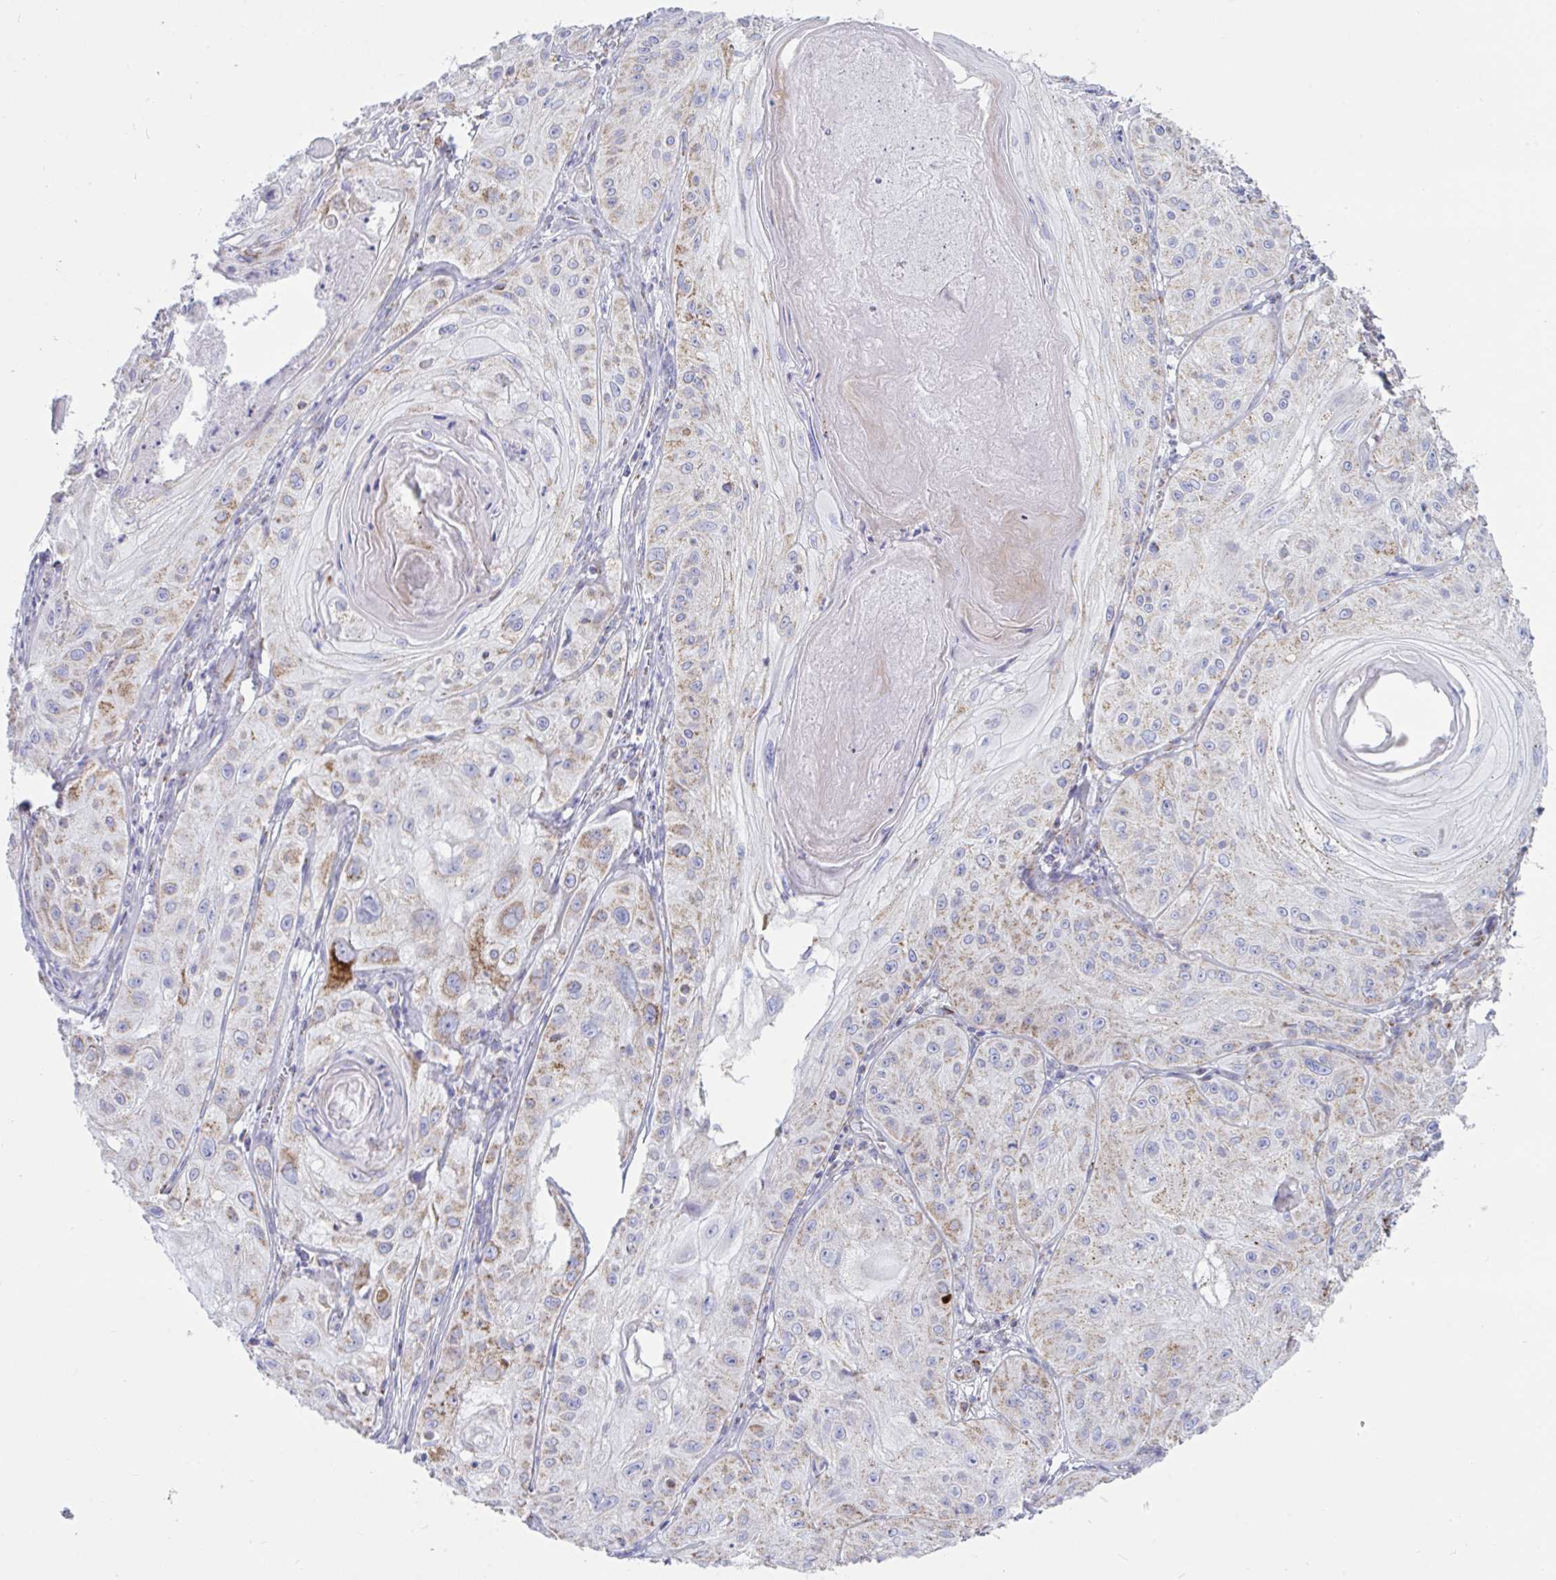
{"staining": {"intensity": "weak", "quantity": "25%-75%", "location": "cytoplasmic/membranous"}, "tissue": "skin cancer", "cell_type": "Tumor cells", "image_type": "cancer", "snomed": [{"axis": "morphology", "description": "Squamous cell carcinoma, NOS"}, {"axis": "topography", "description": "Skin"}], "caption": "Brown immunohistochemical staining in skin squamous cell carcinoma displays weak cytoplasmic/membranous positivity in approximately 25%-75% of tumor cells.", "gene": "HSPE1", "patient": {"sex": "male", "age": 85}}